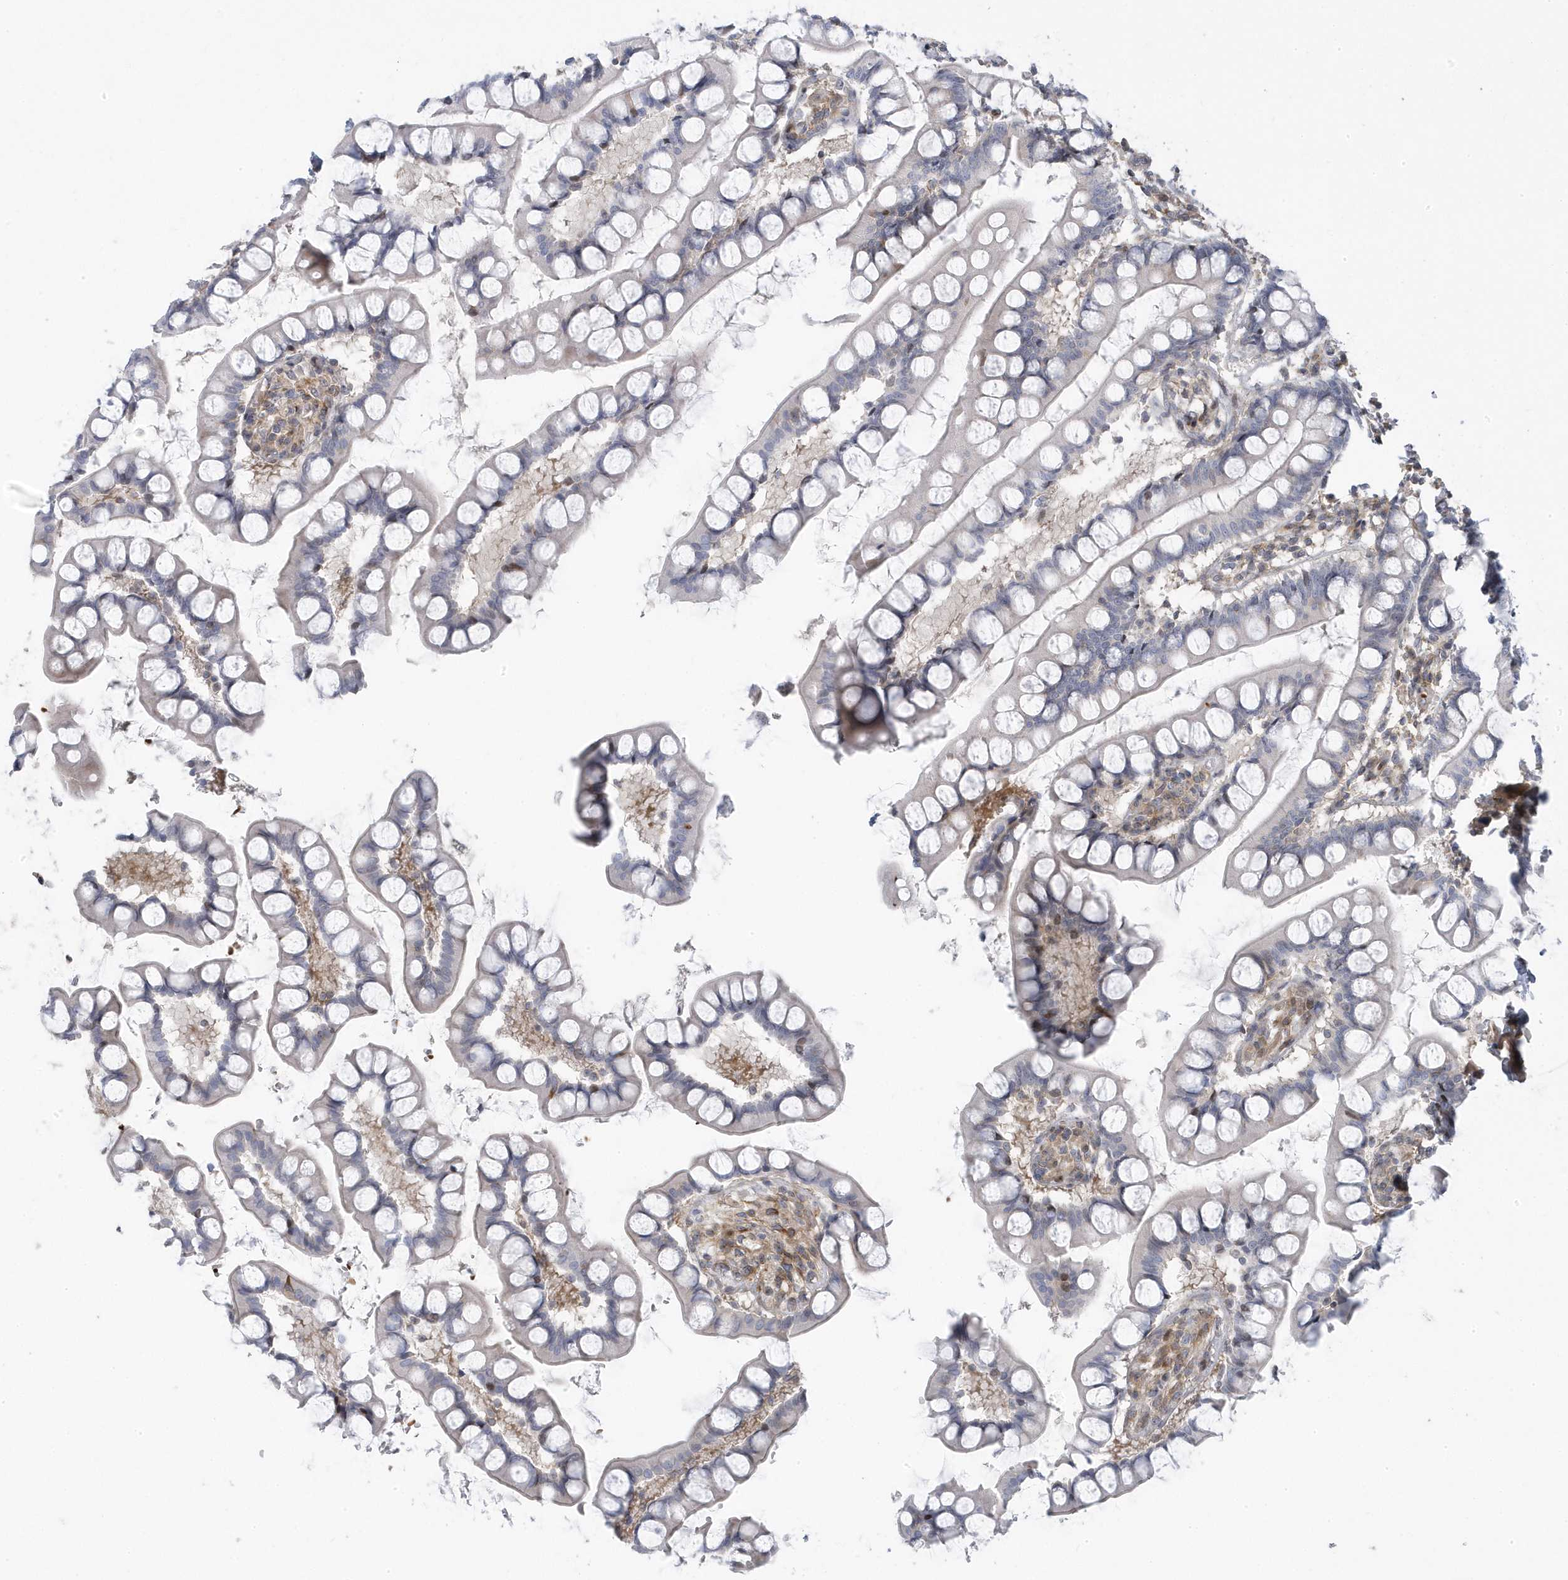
{"staining": {"intensity": "negative", "quantity": "none", "location": "none"}, "tissue": "small intestine", "cell_type": "Glandular cells", "image_type": "normal", "snomed": [{"axis": "morphology", "description": "Normal tissue, NOS"}, {"axis": "topography", "description": "Small intestine"}], "caption": "The histopathology image demonstrates no significant staining in glandular cells of small intestine.", "gene": "MAP7D3", "patient": {"sex": "male", "age": 52}}